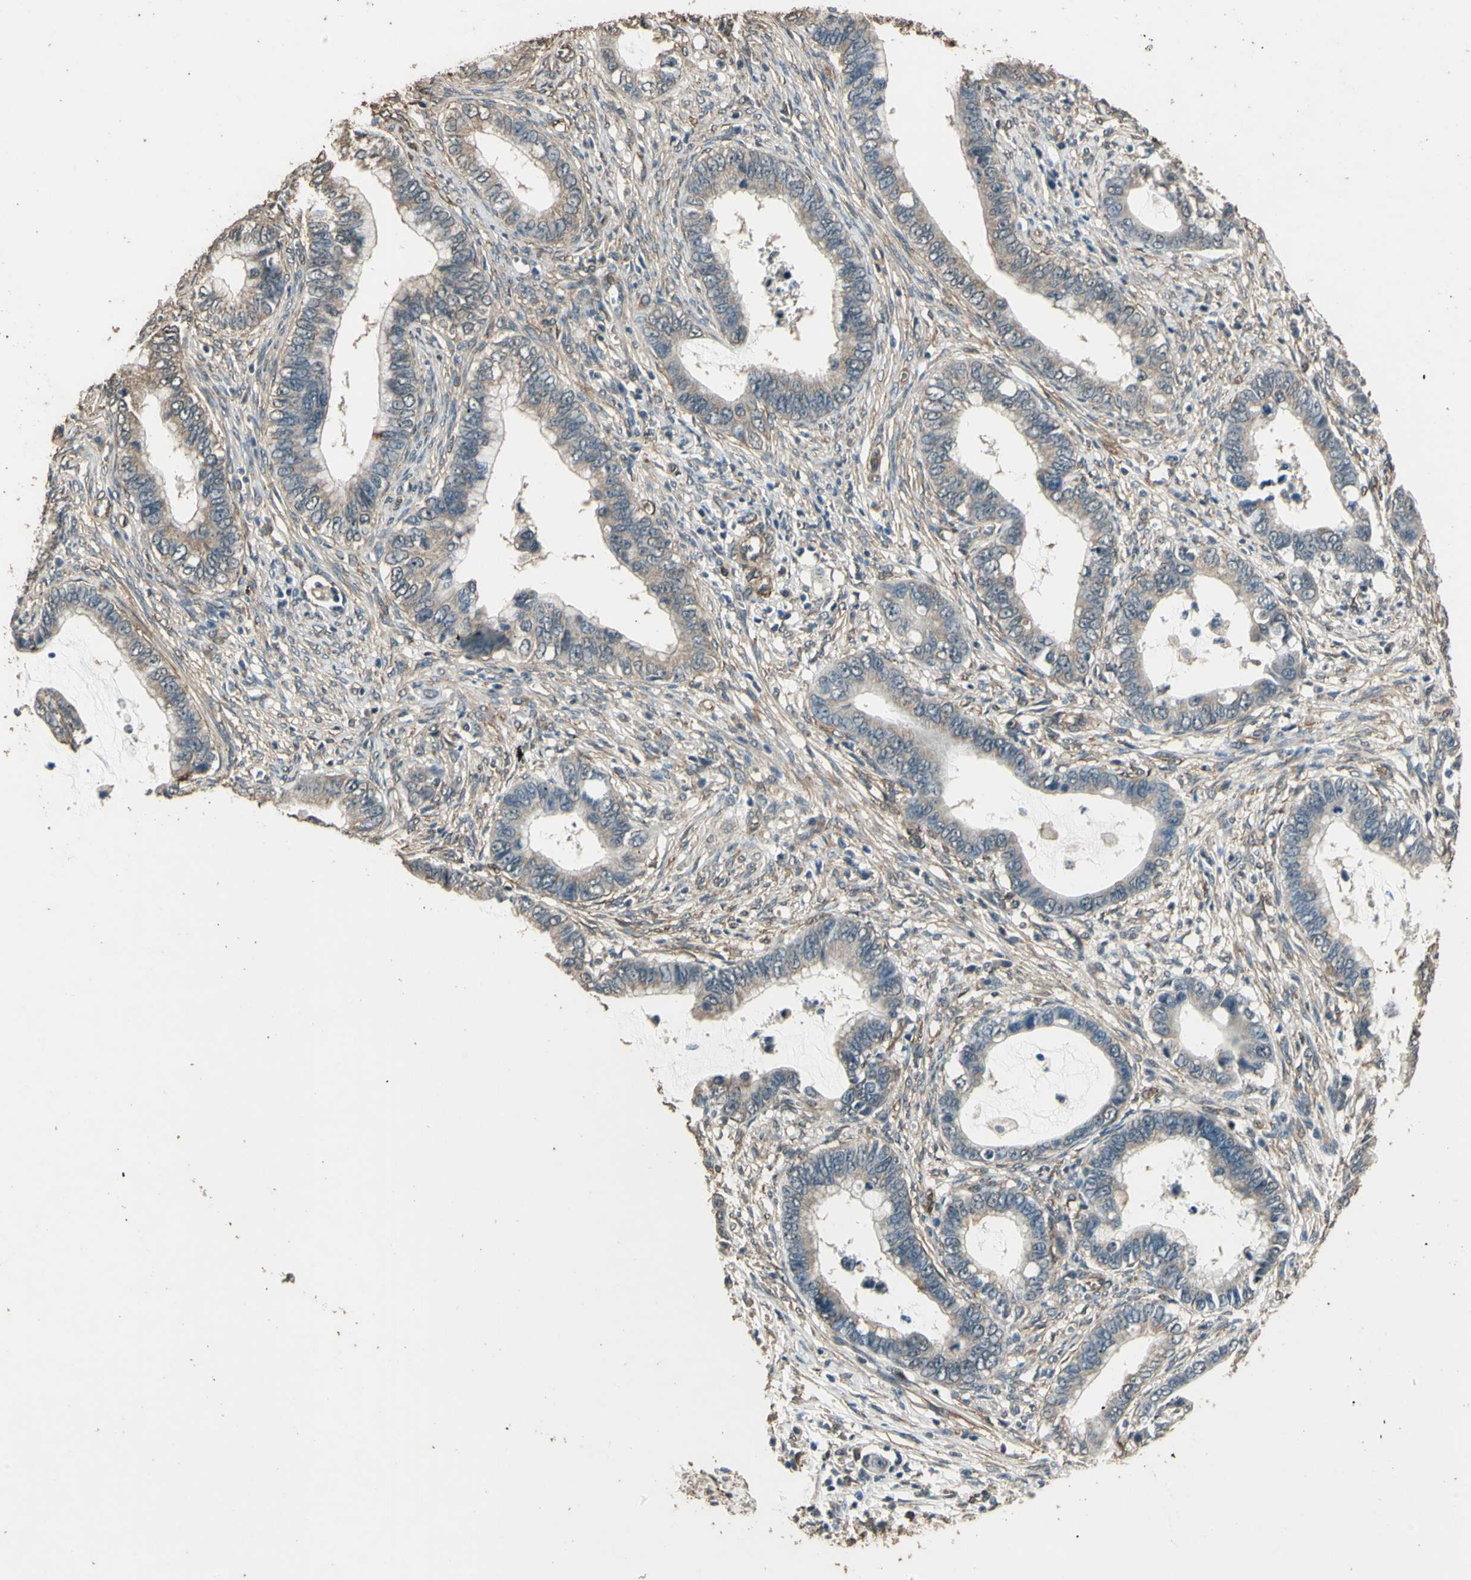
{"staining": {"intensity": "weak", "quantity": ">75%", "location": "cytoplasmic/membranous"}, "tissue": "cervical cancer", "cell_type": "Tumor cells", "image_type": "cancer", "snomed": [{"axis": "morphology", "description": "Adenocarcinoma, NOS"}, {"axis": "topography", "description": "Cervix"}], "caption": "Immunohistochemistry (IHC) staining of adenocarcinoma (cervical), which demonstrates low levels of weak cytoplasmic/membranous expression in approximately >75% of tumor cells indicating weak cytoplasmic/membranous protein staining. The staining was performed using DAB (3,3'-diaminobenzidine) (brown) for protein detection and nuclei were counterstained in hematoxylin (blue).", "gene": "TSPO", "patient": {"sex": "female", "age": 44}}